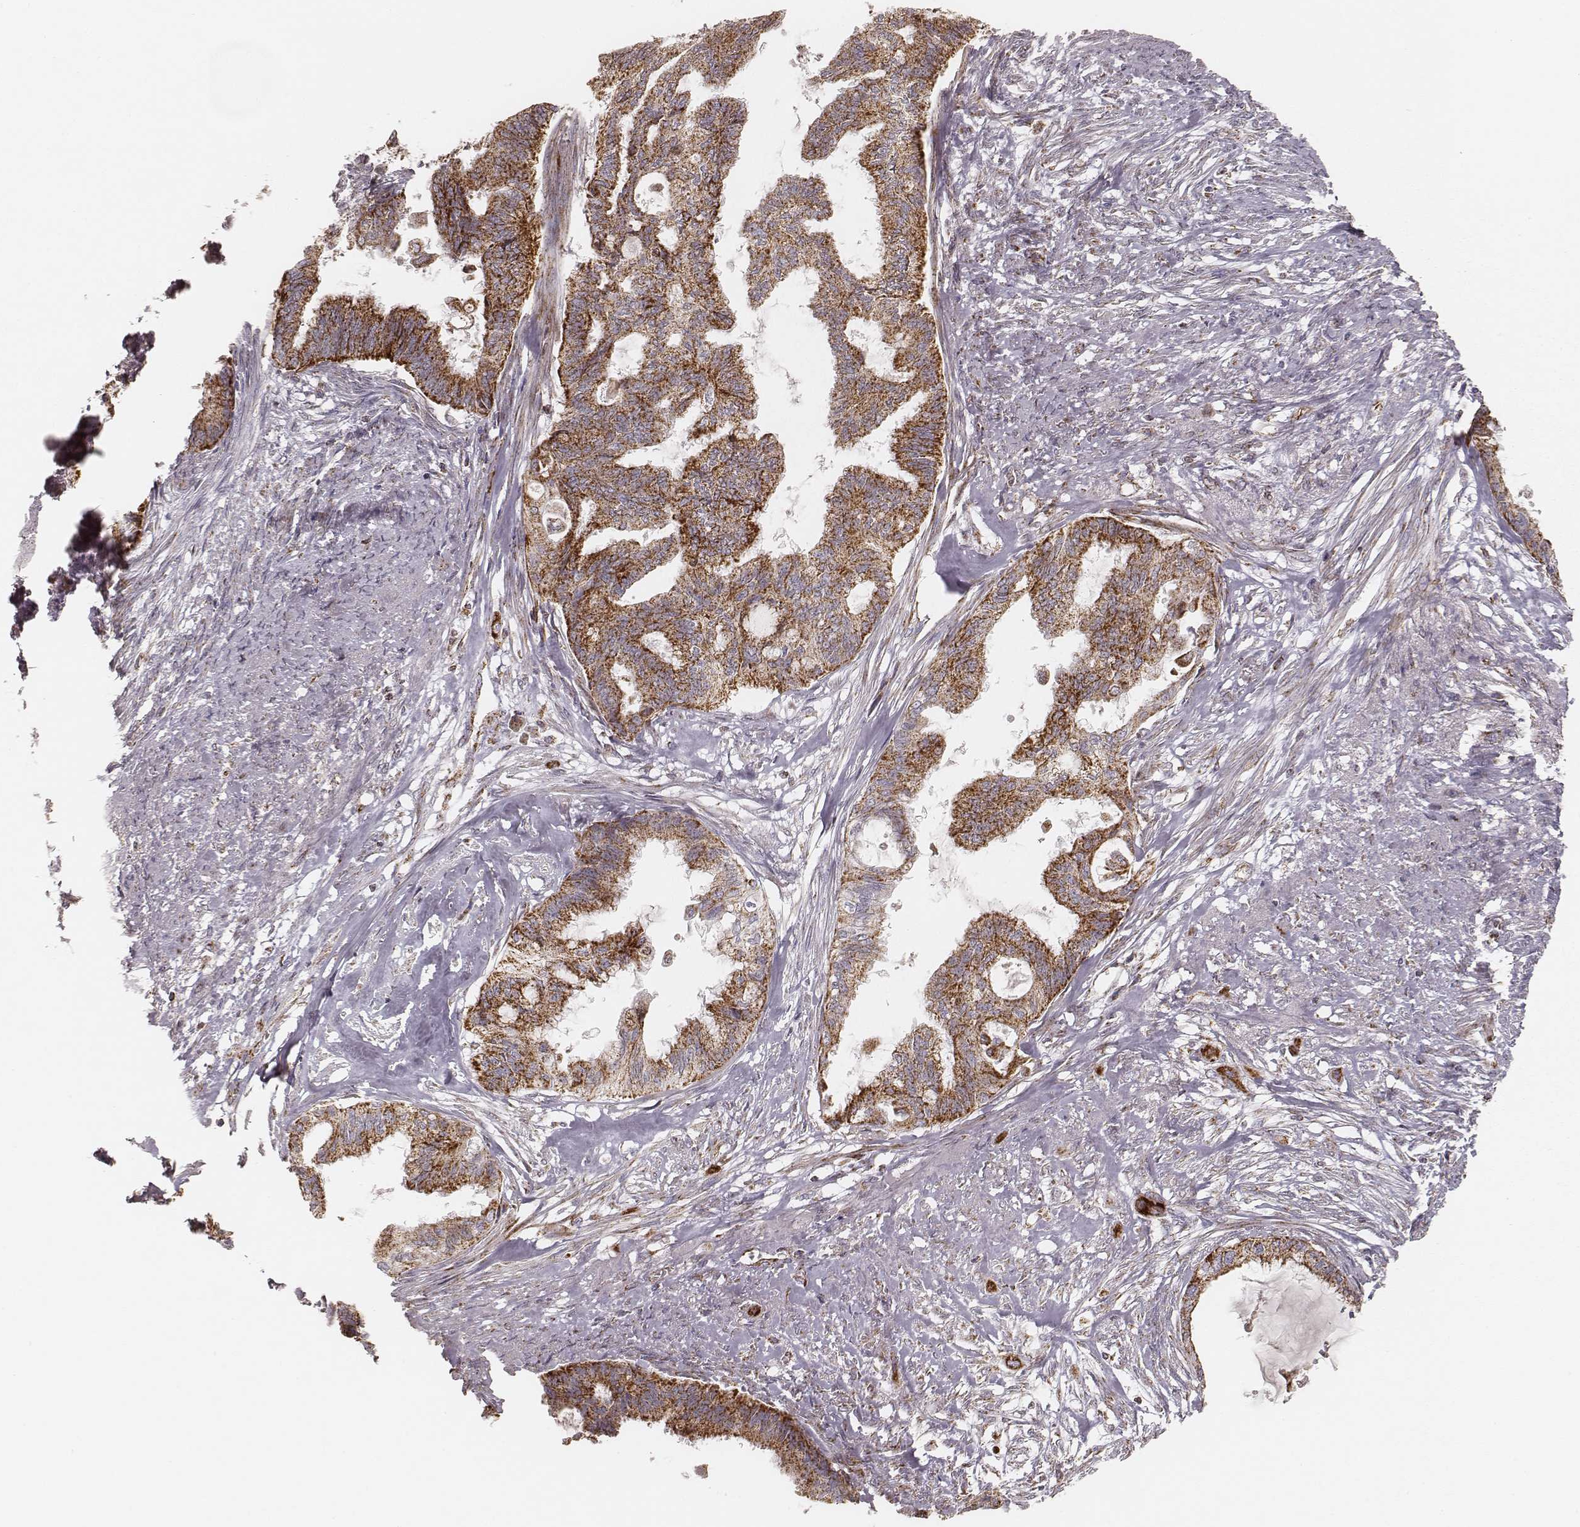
{"staining": {"intensity": "strong", "quantity": ">75%", "location": "cytoplasmic/membranous"}, "tissue": "endometrial cancer", "cell_type": "Tumor cells", "image_type": "cancer", "snomed": [{"axis": "morphology", "description": "Adenocarcinoma, NOS"}, {"axis": "topography", "description": "Endometrium"}], "caption": "Tumor cells exhibit high levels of strong cytoplasmic/membranous positivity in about >75% of cells in human adenocarcinoma (endometrial).", "gene": "CS", "patient": {"sex": "female", "age": 86}}